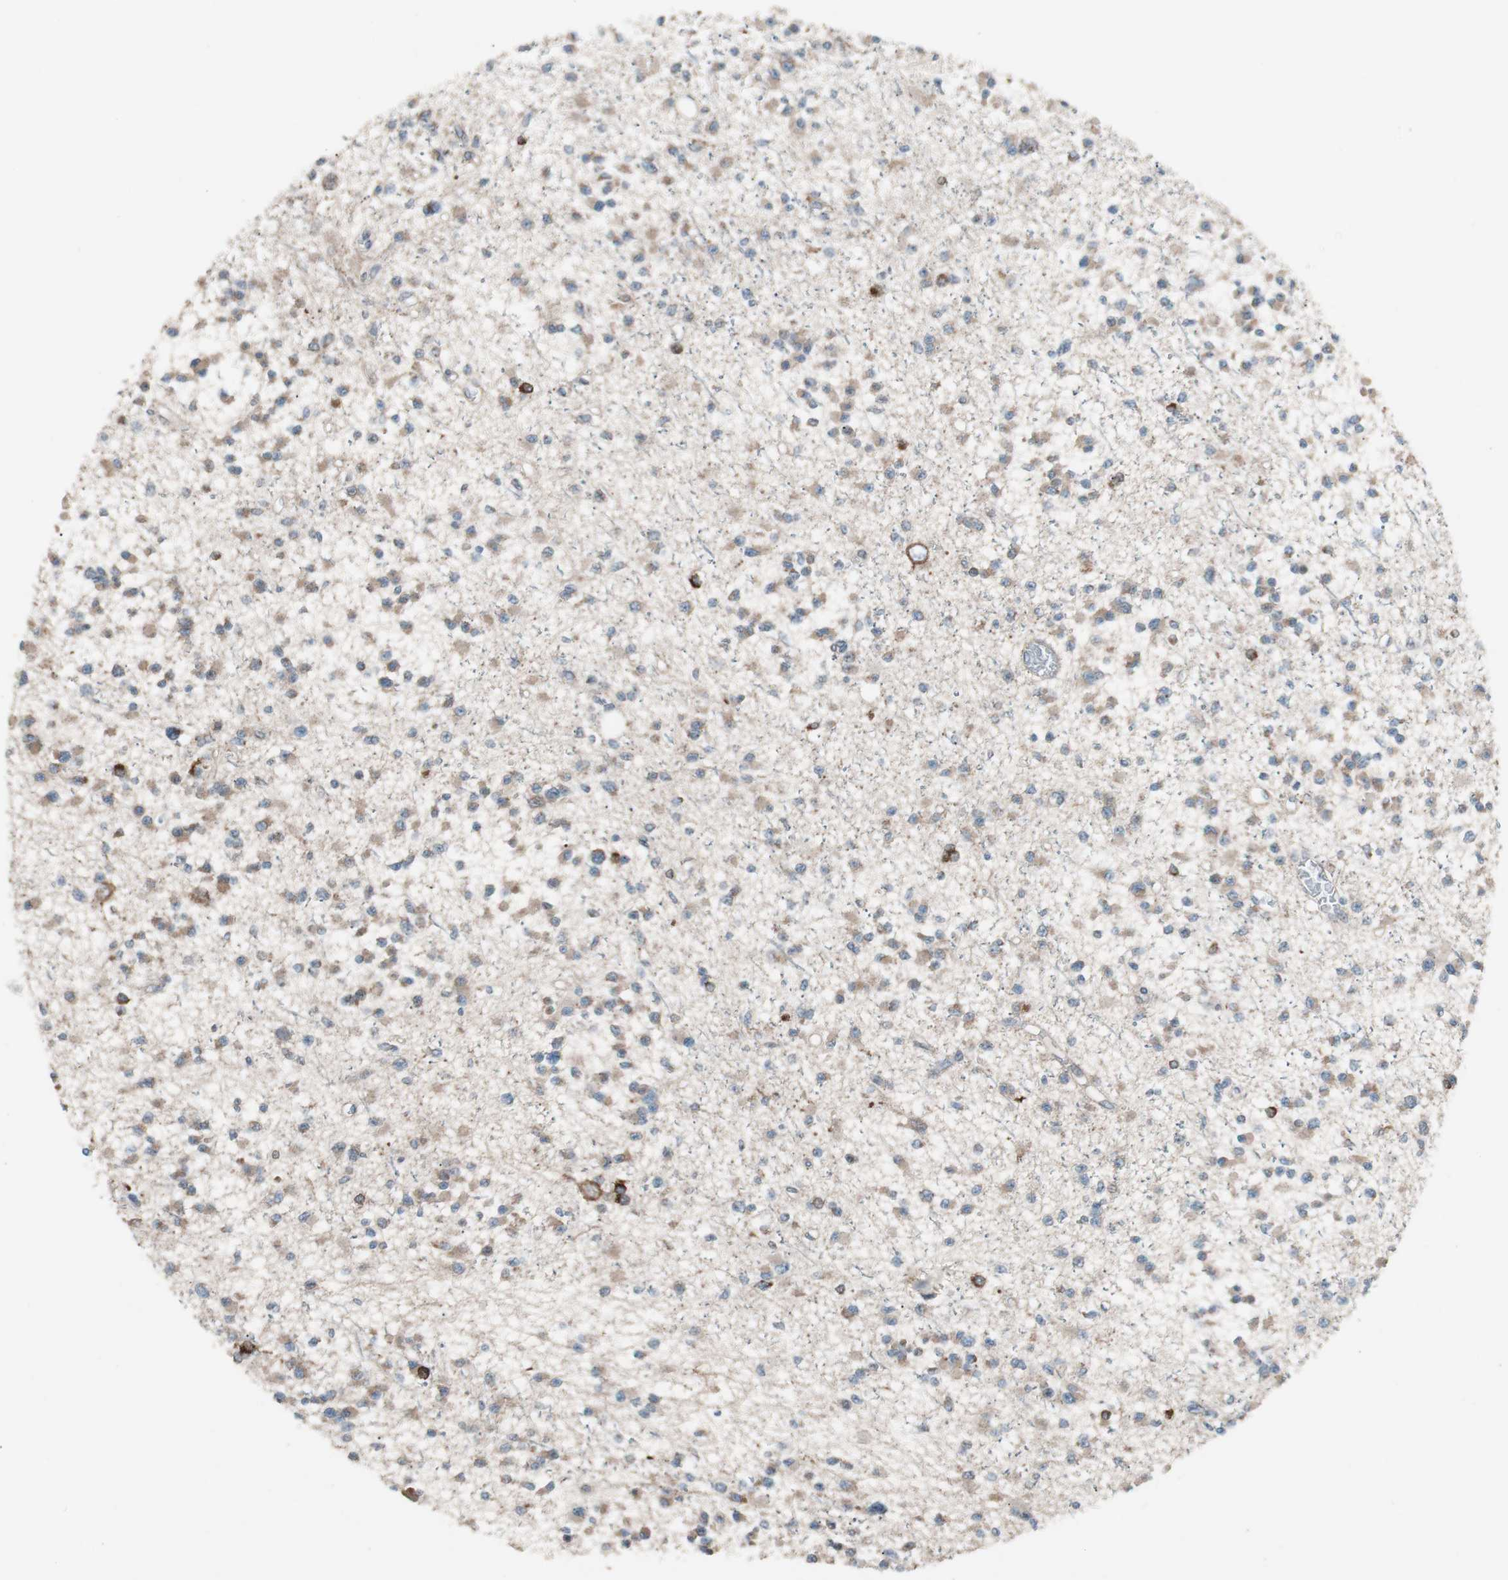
{"staining": {"intensity": "moderate", "quantity": ">75%", "location": "cytoplasmic/membranous"}, "tissue": "glioma", "cell_type": "Tumor cells", "image_type": "cancer", "snomed": [{"axis": "morphology", "description": "Glioma, malignant, Low grade"}, {"axis": "topography", "description": "Brain"}], "caption": "An image of human malignant low-grade glioma stained for a protein demonstrates moderate cytoplasmic/membranous brown staining in tumor cells. Immunohistochemistry (ihc) stains the protein in brown and the nuclei are stained blue.", "gene": "FAAH", "patient": {"sex": "female", "age": 22}}